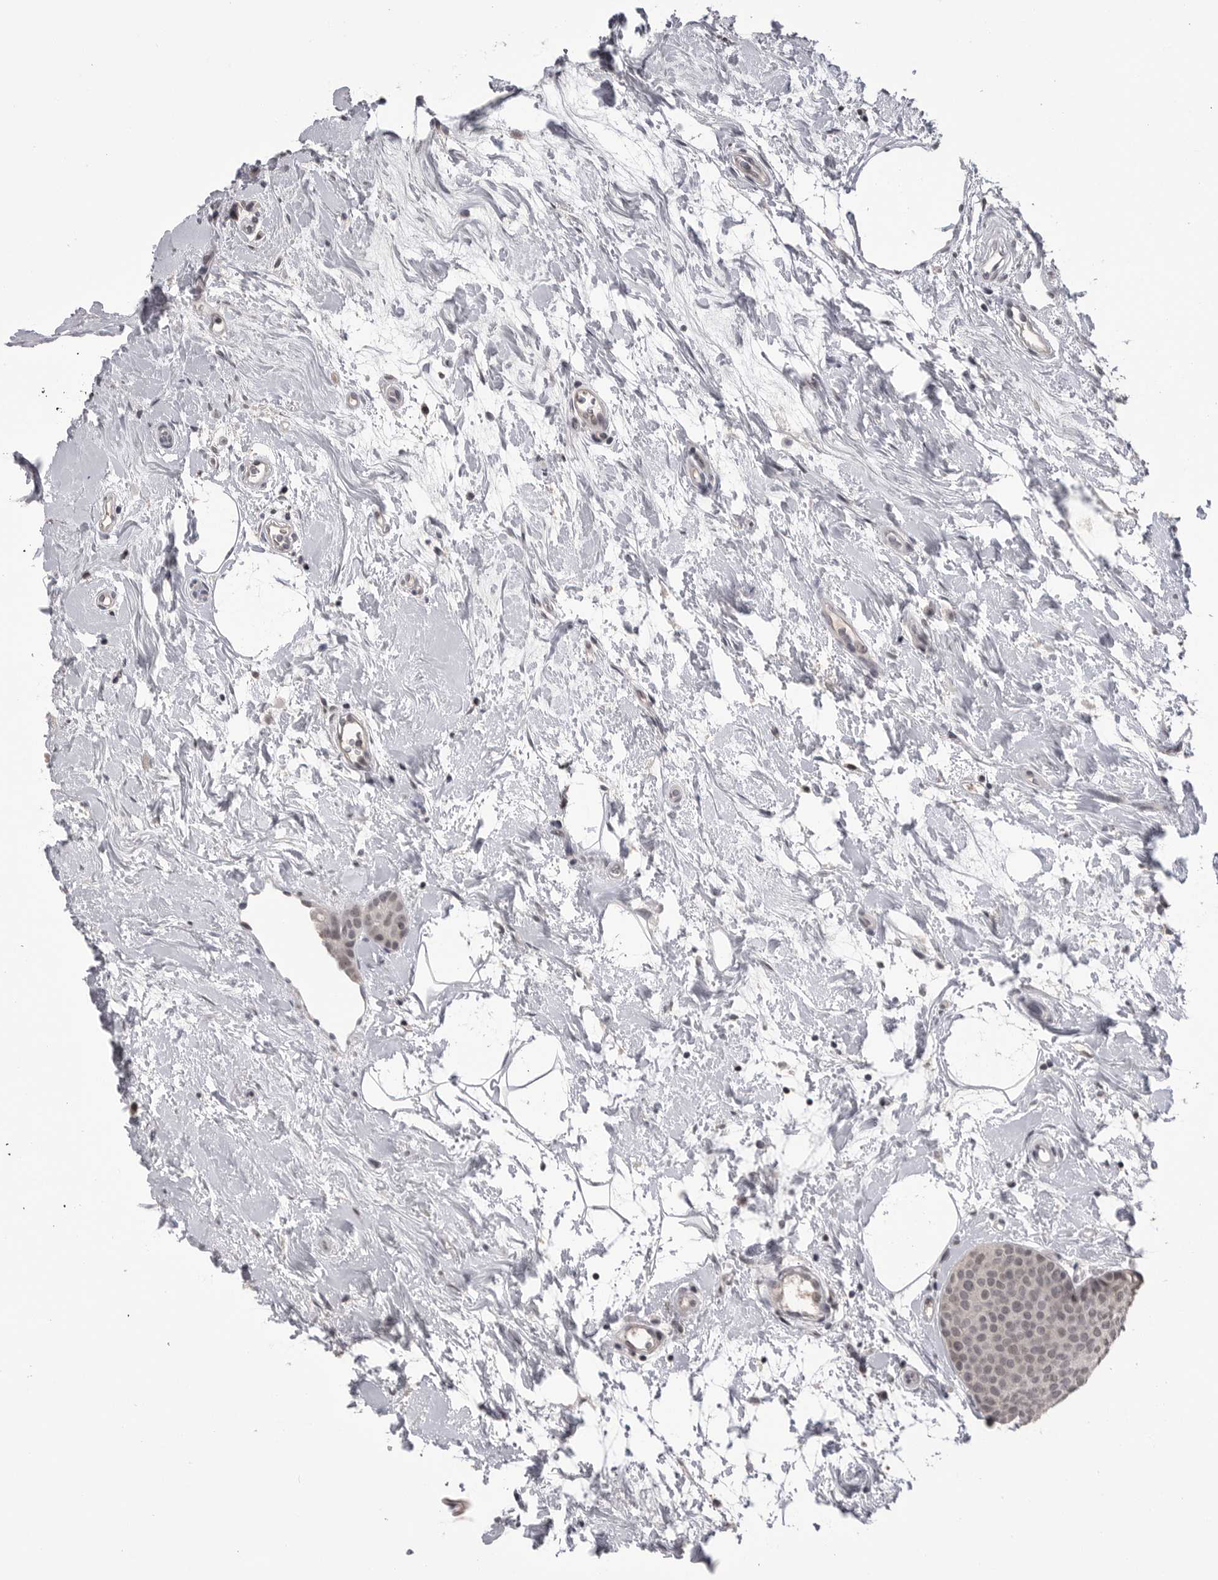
{"staining": {"intensity": "weak", "quantity": ">75%", "location": "nuclear"}, "tissue": "breast cancer", "cell_type": "Tumor cells", "image_type": "cancer", "snomed": [{"axis": "morphology", "description": "Lobular carcinoma, in situ"}, {"axis": "morphology", "description": "Lobular carcinoma"}, {"axis": "topography", "description": "Breast"}], "caption": "Breast cancer (lobular carcinoma) tissue reveals weak nuclear expression in approximately >75% of tumor cells, visualized by immunohistochemistry.", "gene": "DLG2", "patient": {"sex": "female", "age": 41}}